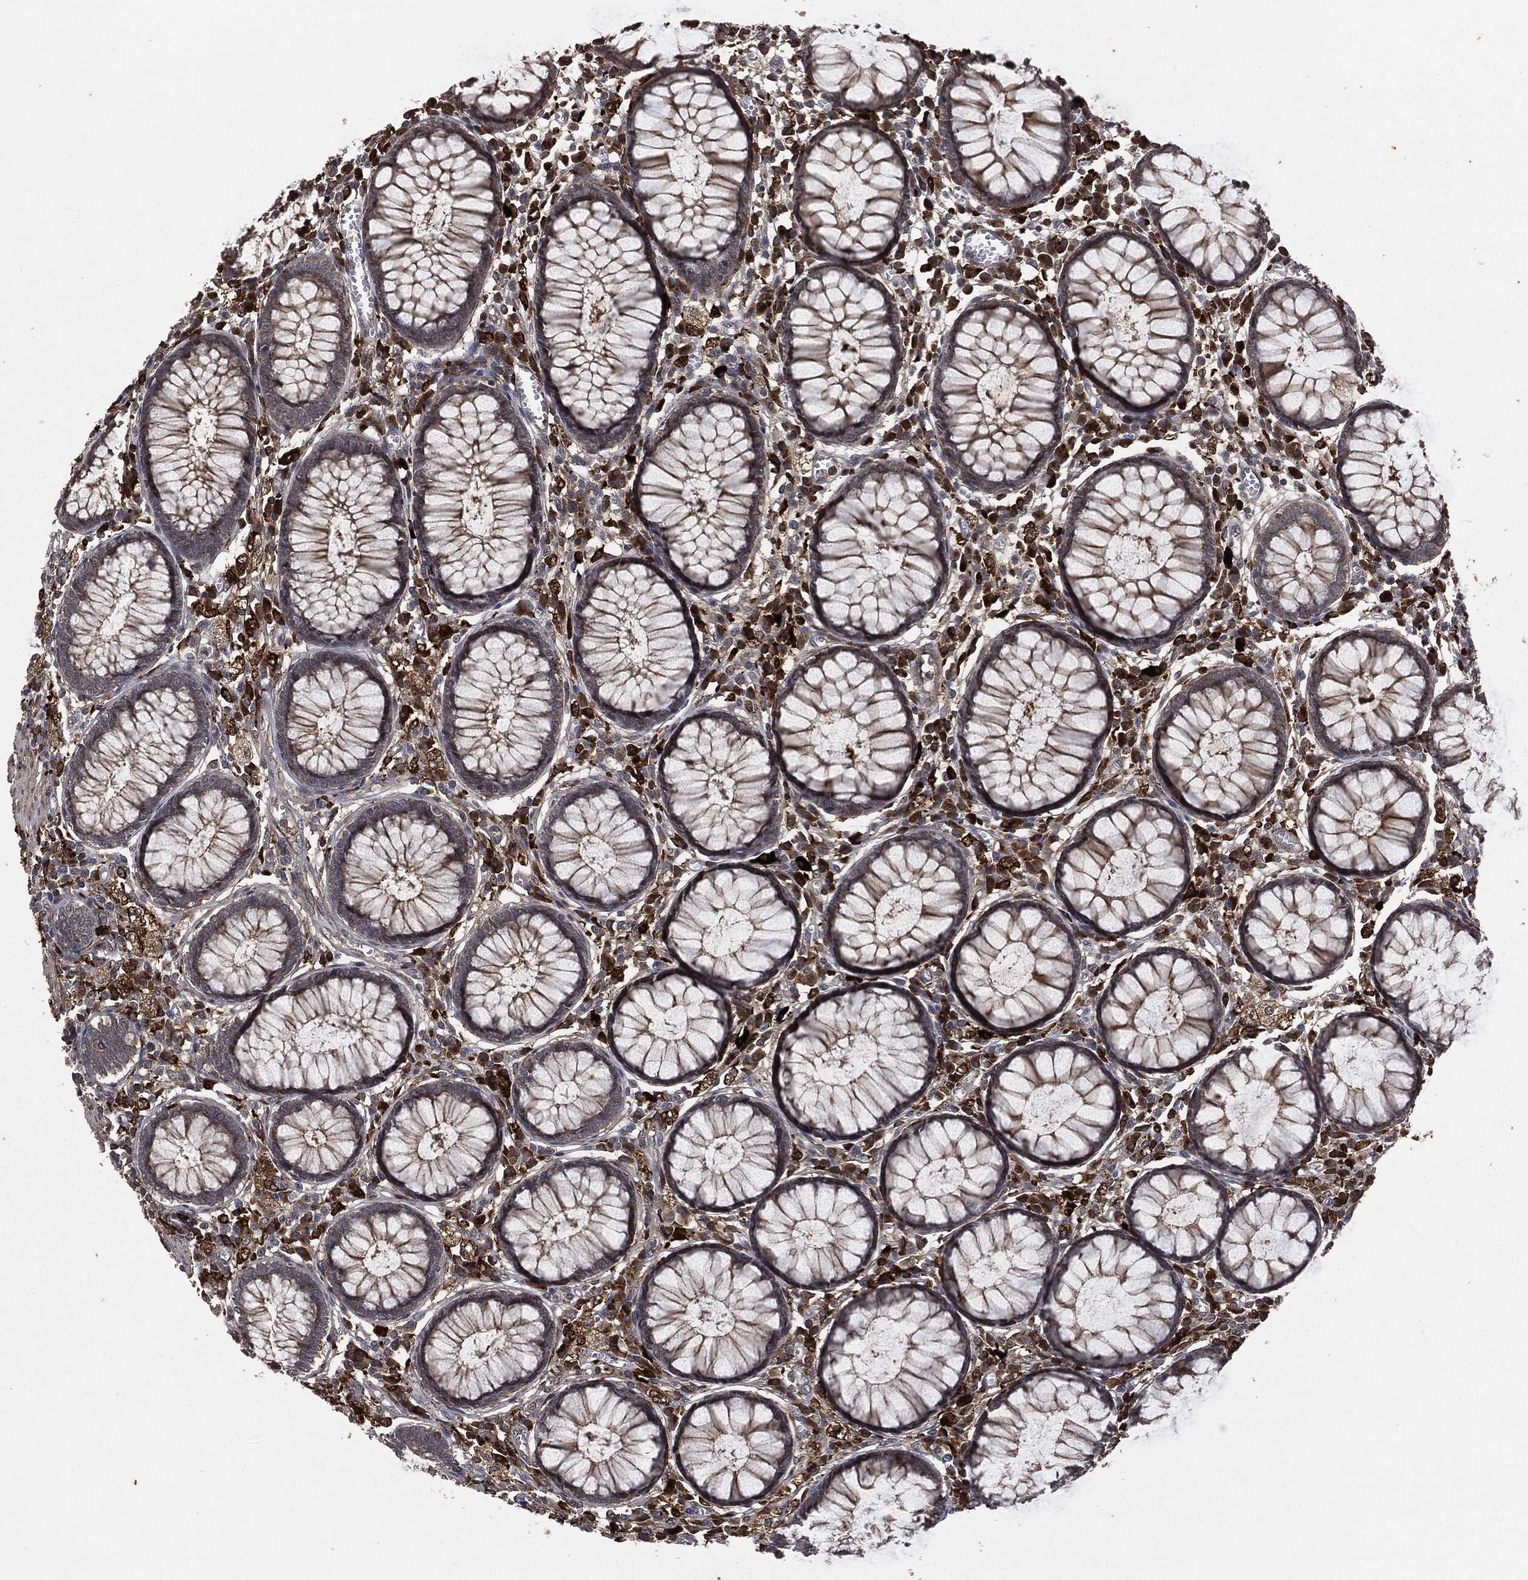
{"staining": {"intensity": "strong", "quantity": "<25%", "location": "cytoplasmic/membranous"}, "tissue": "colon", "cell_type": "Endothelial cells", "image_type": "normal", "snomed": [{"axis": "morphology", "description": "Normal tissue, NOS"}, {"axis": "topography", "description": "Colon"}], "caption": "IHC (DAB) staining of normal colon reveals strong cytoplasmic/membranous protein positivity in about <25% of endothelial cells. The protein is stained brown, and the nuclei are stained in blue (DAB (3,3'-diaminobenzidine) IHC with brightfield microscopy, high magnification).", "gene": "CRABP2", "patient": {"sex": "male", "age": 65}}